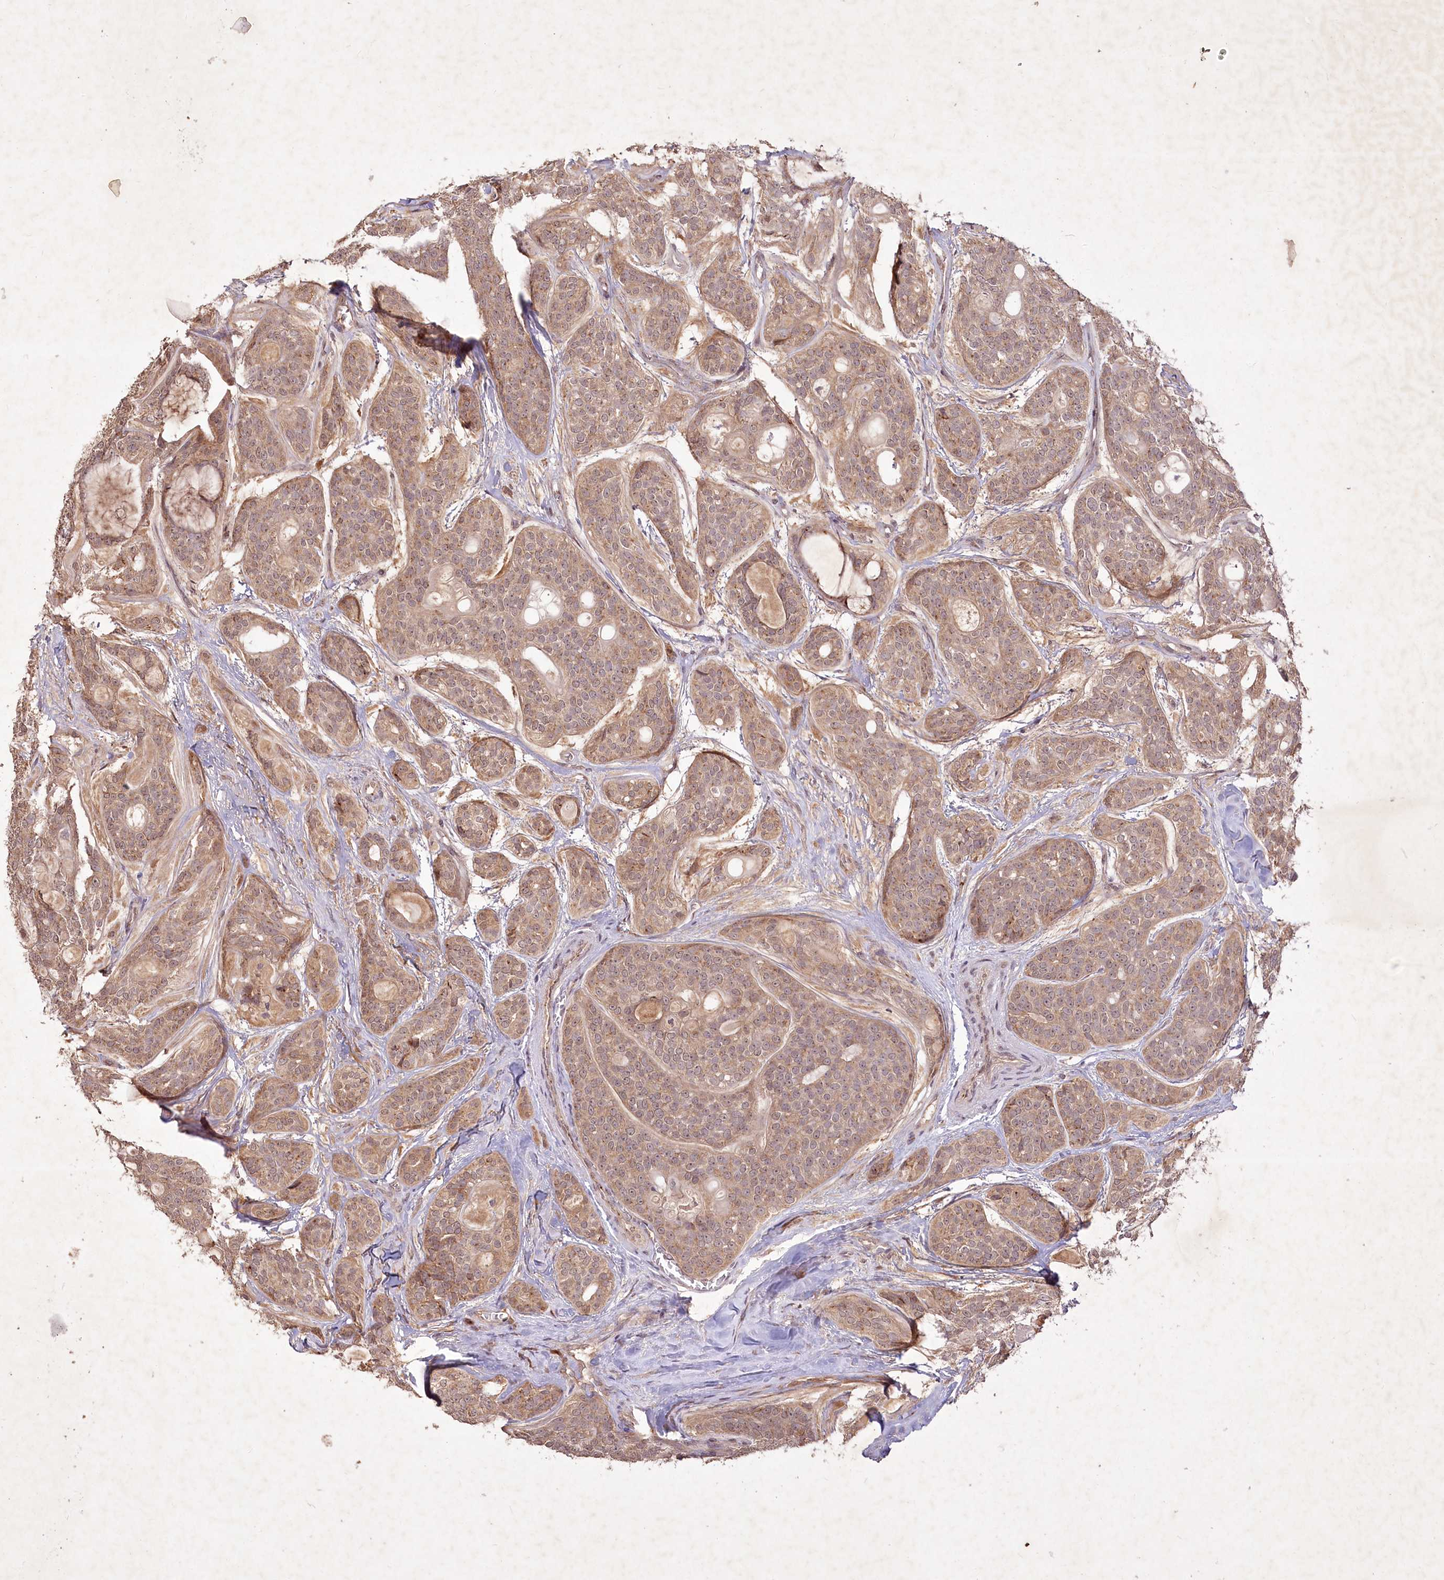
{"staining": {"intensity": "weak", "quantity": ">75%", "location": "cytoplasmic/membranous"}, "tissue": "head and neck cancer", "cell_type": "Tumor cells", "image_type": "cancer", "snomed": [{"axis": "morphology", "description": "Adenocarcinoma, NOS"}, {"axis": "topography", "description": "Head-Neck"}], "caption": "This histopathology image exhibits IHC staining of adenocarcinoma (head and neck), with low weak cytoplasmic/membranous staining in approximately >75% of tumor cells.", "gene": "IRAK1BP1", "patient": {"sex": "male", "age": 66}}